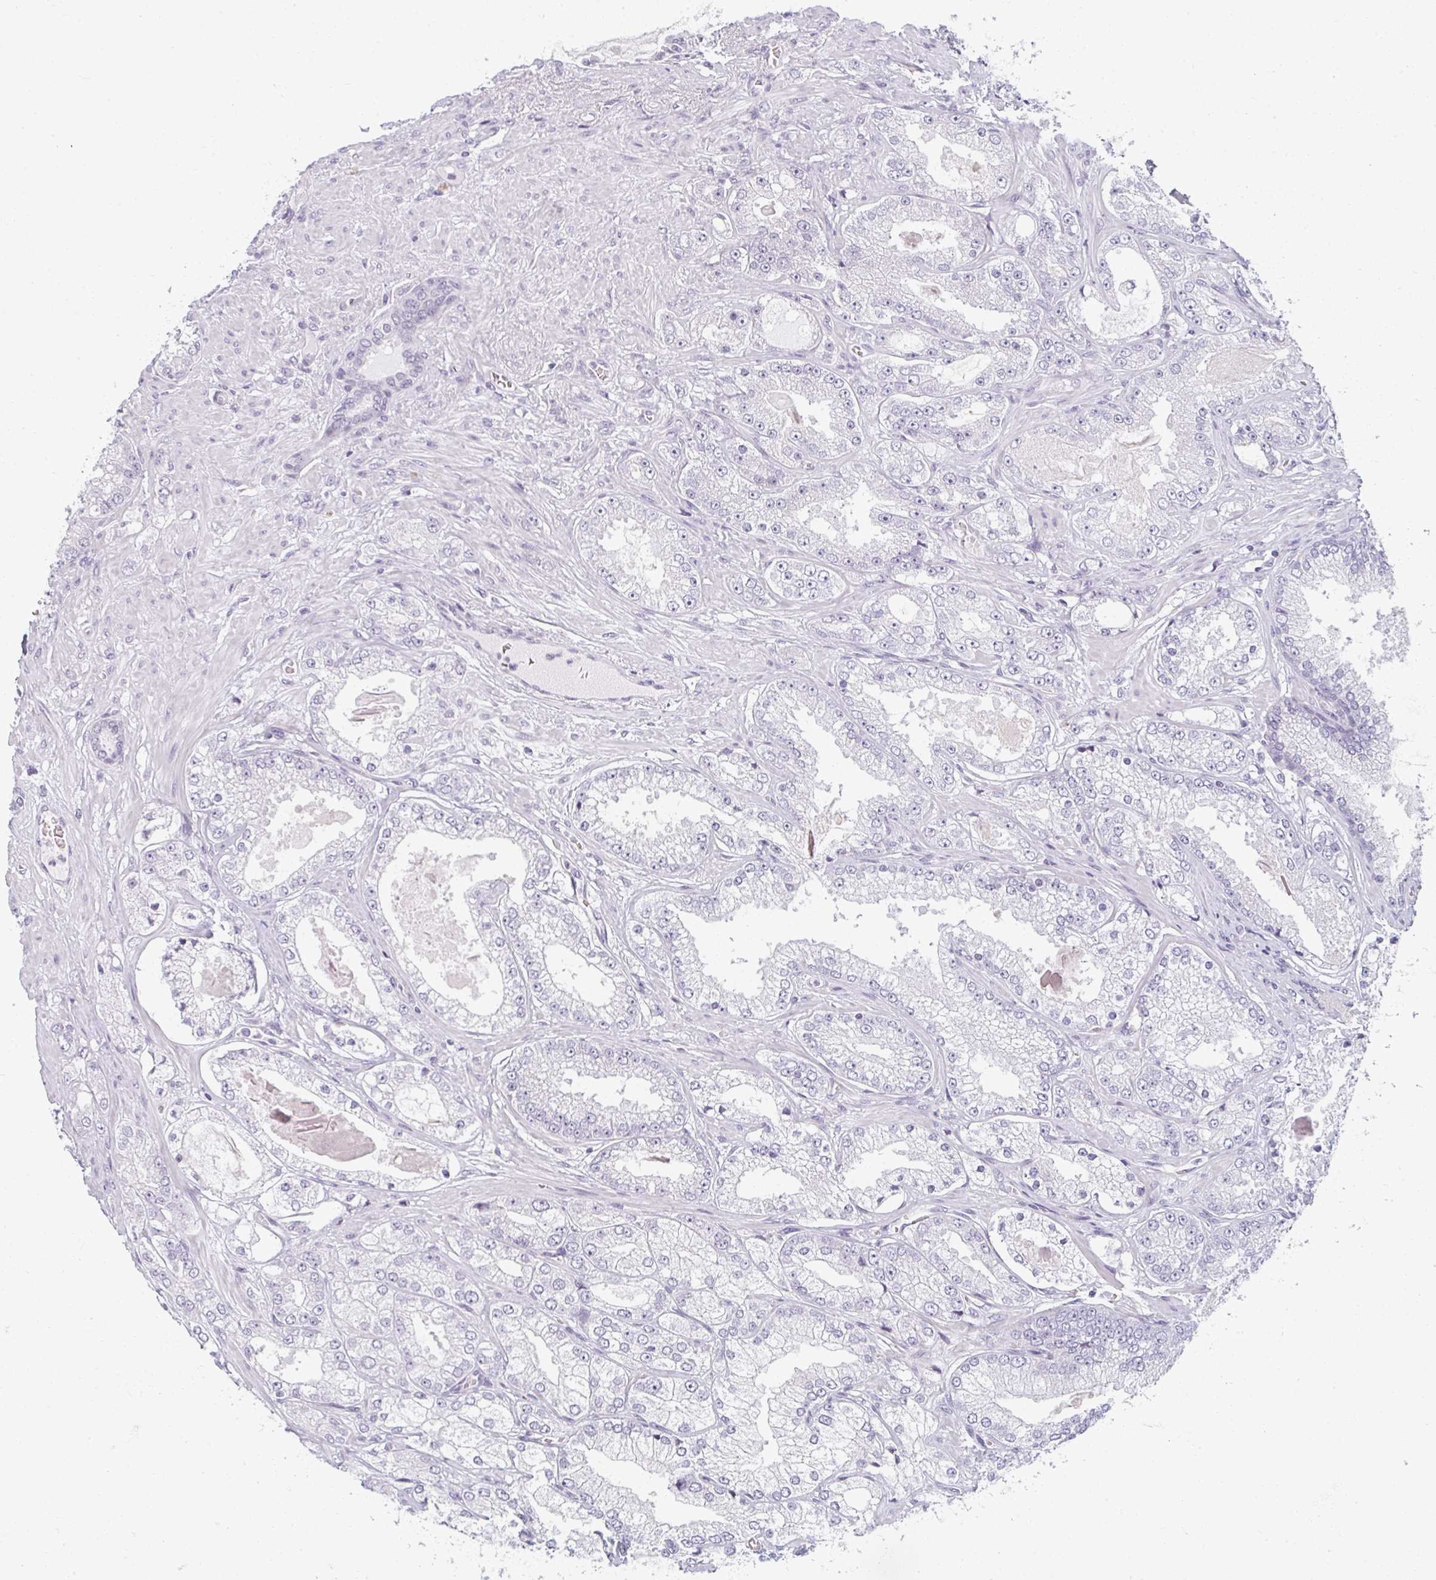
{"staining": {"intensity": "negative", "quantity": "none", "location": "none"}, "tissue": "prostate cancer", "cell_type": "Tumor cells", "image_type": "cancer", "snomed": [{"axis": "morphology", "description": "Normal tissue, NOS"}, {"axis": "morphology", "description": "Adenocarcinoma, High grade"}, {"axis": "topography", "description": "Prostate"}, {"axis": "topography", "description": "Peripheral nerve tissue"}], "caption": "This photomicrograph is of prostate high-grade adenocarcinoma stained with IHC to label a protein in brown with the nuclei are counter-stained blue. There is no positivity in tumor cells.", "gene": "RBBP6", "patient": {"sex": "male", "age": 68}}